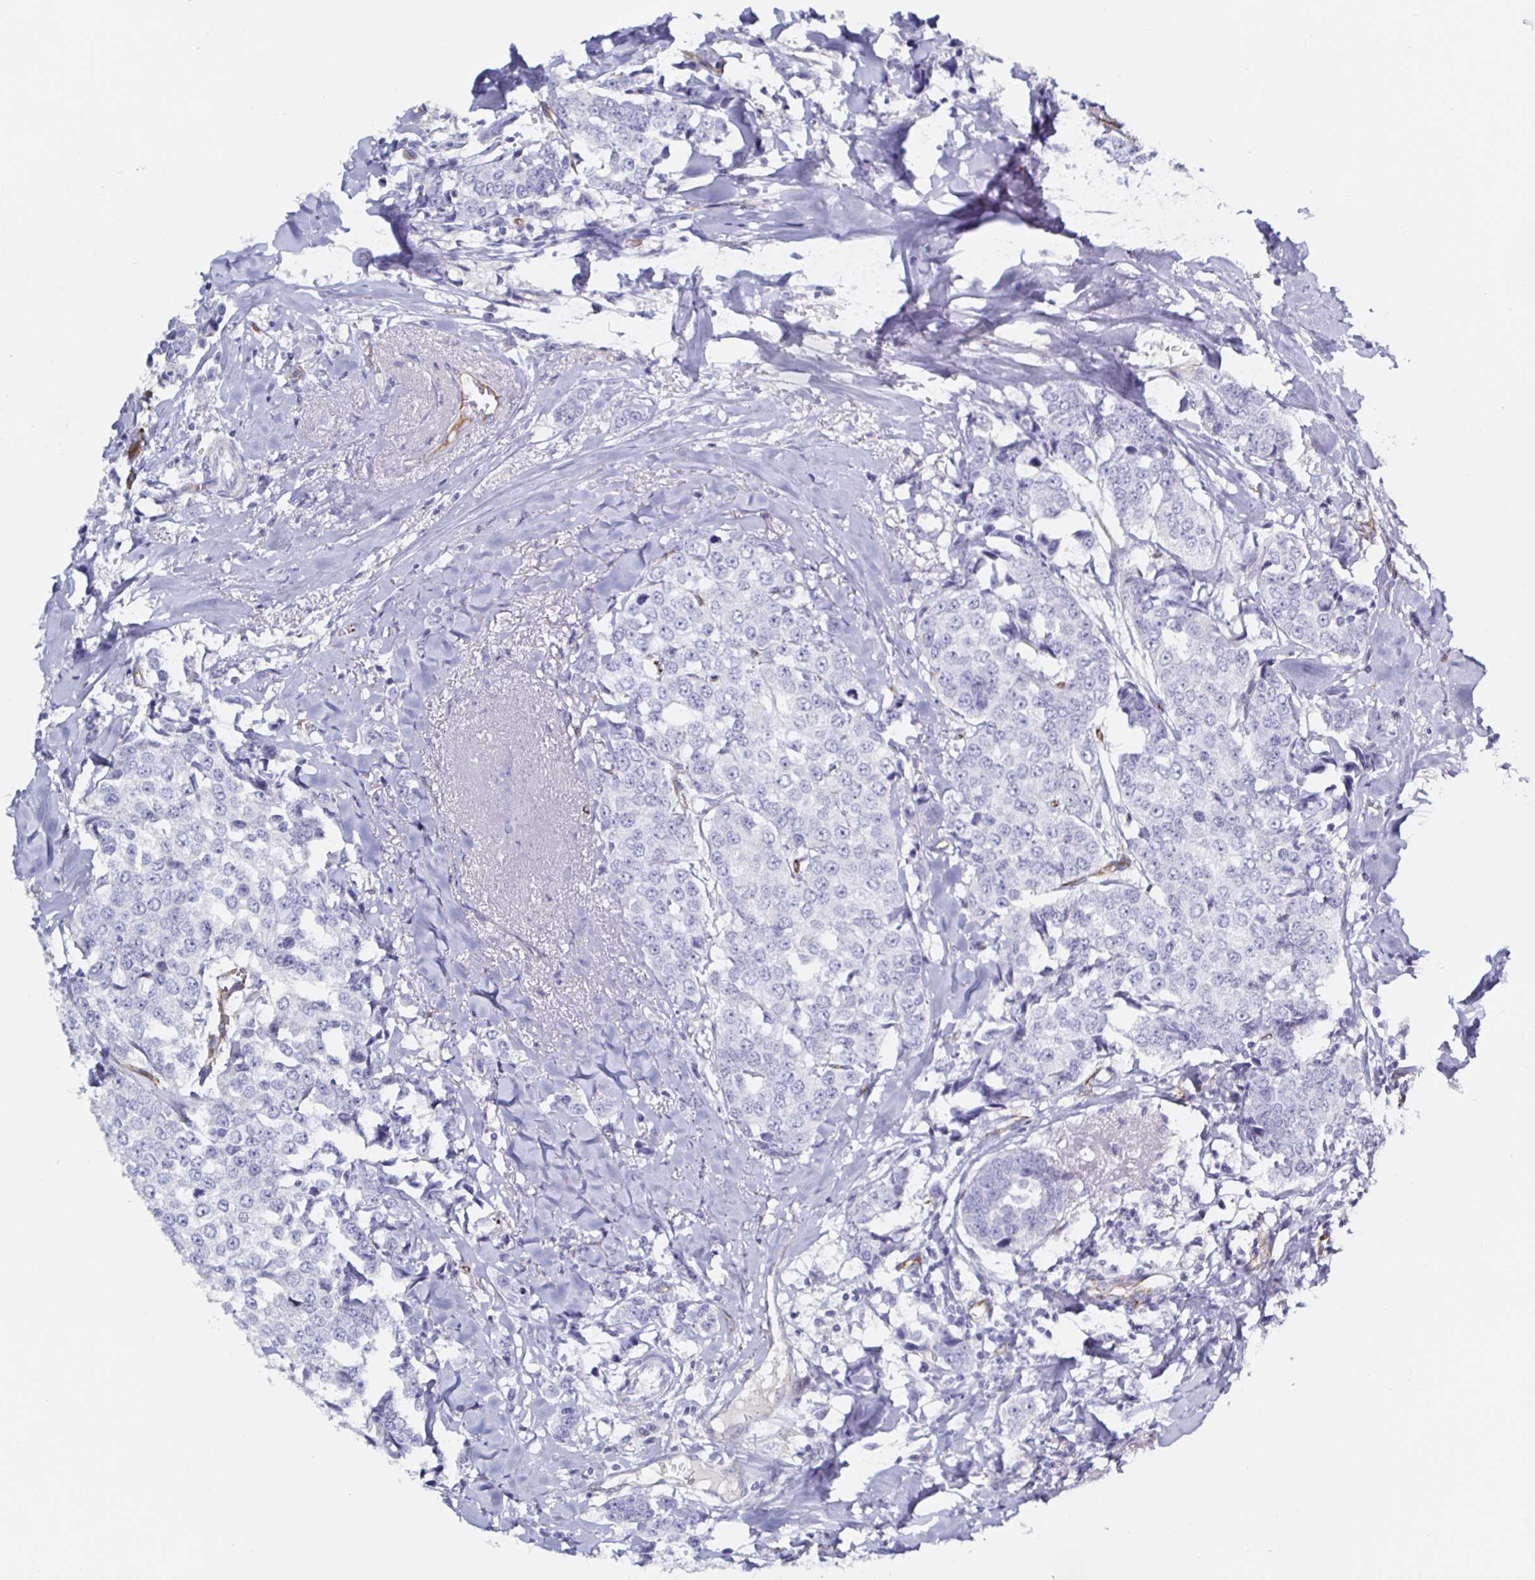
{"staining": {"intensity": "negative", "quantity": "none", "location": "none"}, "tissue": "breast cancer", "cell_type": "Tumor cells", "image_type": "cancer", "snomed": [{"axis": "morphology", "description": "Duct carcinoma"}, {"axis": "topography", "description": "Breast"}], "caption": "A photomicrograph of breast infiltrating ductal carcinoma stained for a protein displays no brown staining in tumor cells.", "gene": "ACSBG2", "patient": {"sex": "female", "age": 80}}